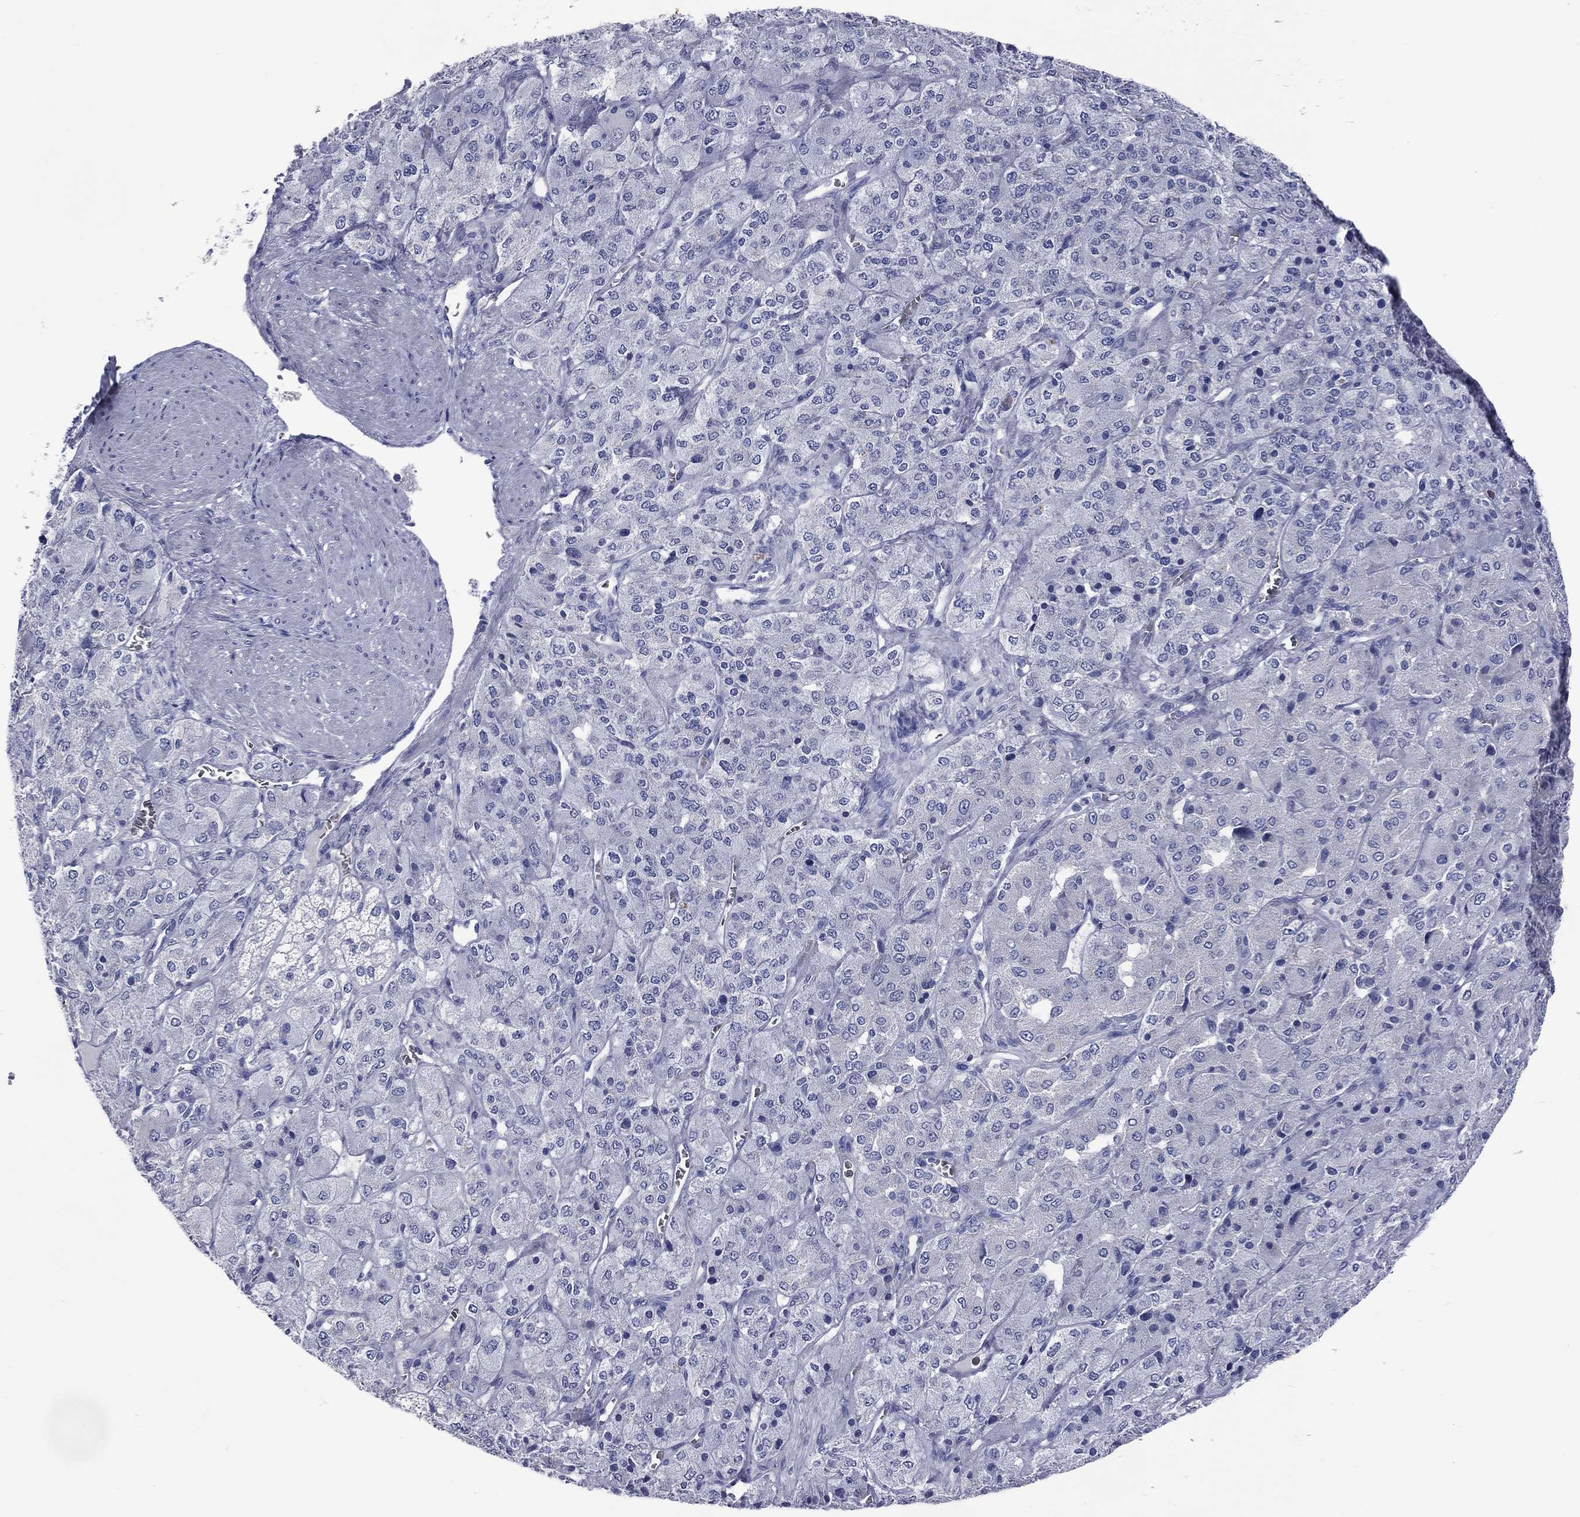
{"staining": {"intensity": "negative", "quantity": "none", "location": "none"}, "tissue": "adrenal gland", "cell_type": "Glandular cells", "image_type": "normal", "snomed": [{"axis": "morphology", "description": "Normal tissue, NOS"}, {"axis": "topography", "description": "Adrenal gland"}], "caption": "This is a photomicrograph of immunohistochemistry (IHC) staining of normal adrenal gland, which shows no positivity in glandular cells.", "gene": "DNAH6", "patient": {"sex": "female", "age": 60}}